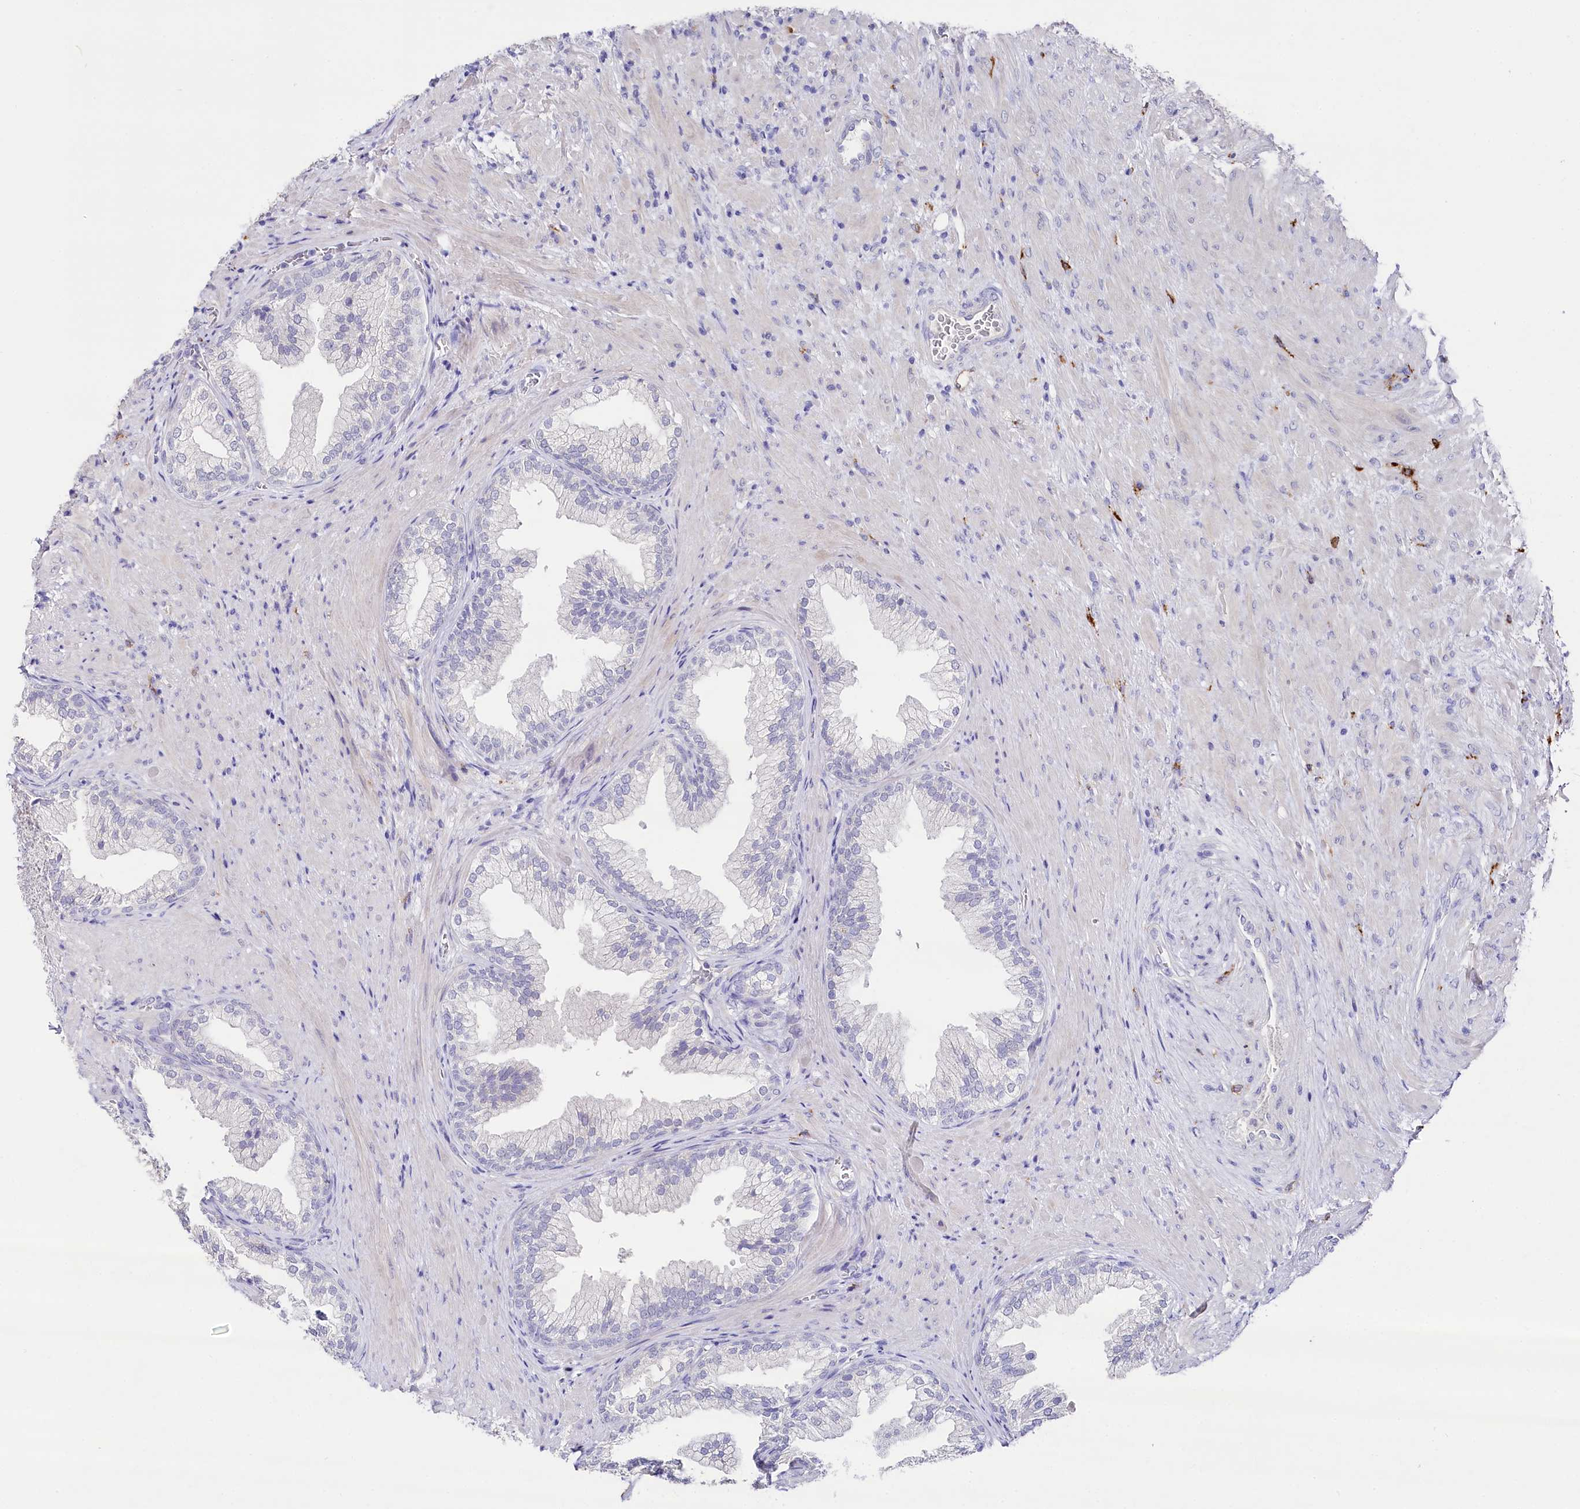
{"staining": {"intensity": "negative", "quantity": "none", "location": "none"}, "tissue": "prostate", "cell_type": "Glandular cells", "image_type": "normal", "snomed": [{"axis": "morphology", "description": "Normal tissue, NOS"}, {"axis": "topography", "description": "Prostate"}], "caption": "Immunohistochemical staining of normal human prostate demonstrates no significant positivity in glandular cells. The staining was performed using DAB (3,3'-diaminobenzidine) to visualize the protein expression in brown, while the nuclei were stained in blue with hematoxylin (Magnification: 20x).", "gene": "CLEC4M", "patient": {"sex": "male", "age": 76}}